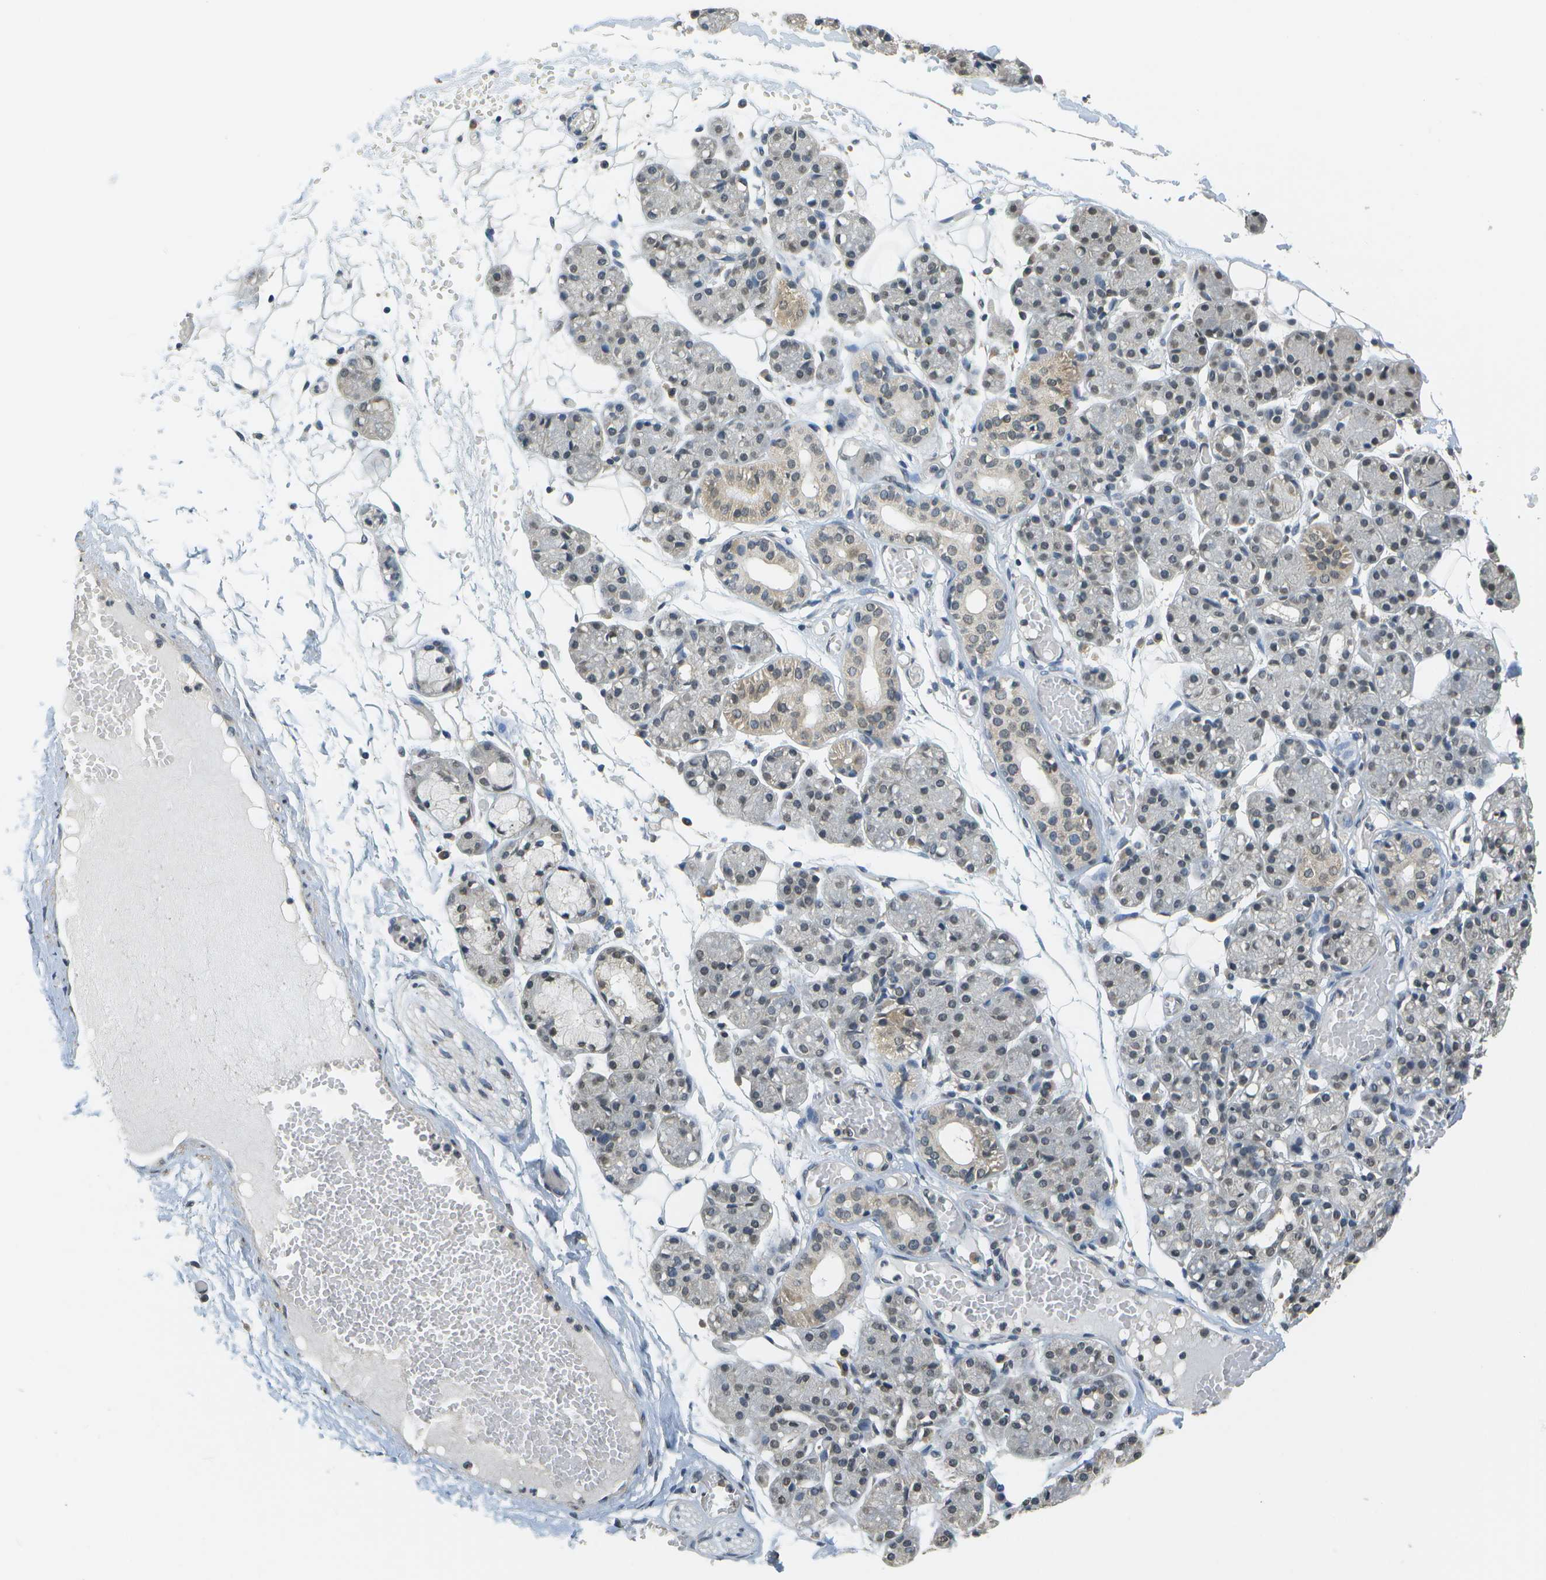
{"staining": {"intensity": "moderate", "quantity": ">75%", "location": "nuclear"}, "tissue": "salivary gland", "cell_type": "Glandular cells", "image_type": "normal", "snomed": [{"axis": "morphology", "description": "Normal tissue, NOS"}, {"axis": "topography", "description": "Salivary gland"}], "caption": "This image exhibits immunohistochemistry (IHC) staining of benign human salivary gland, with medium moderate nuclear expression in approximately >75% of glandular cells.", "gene": "ABL2", "patient": {"sex": "male", "age": 63}}